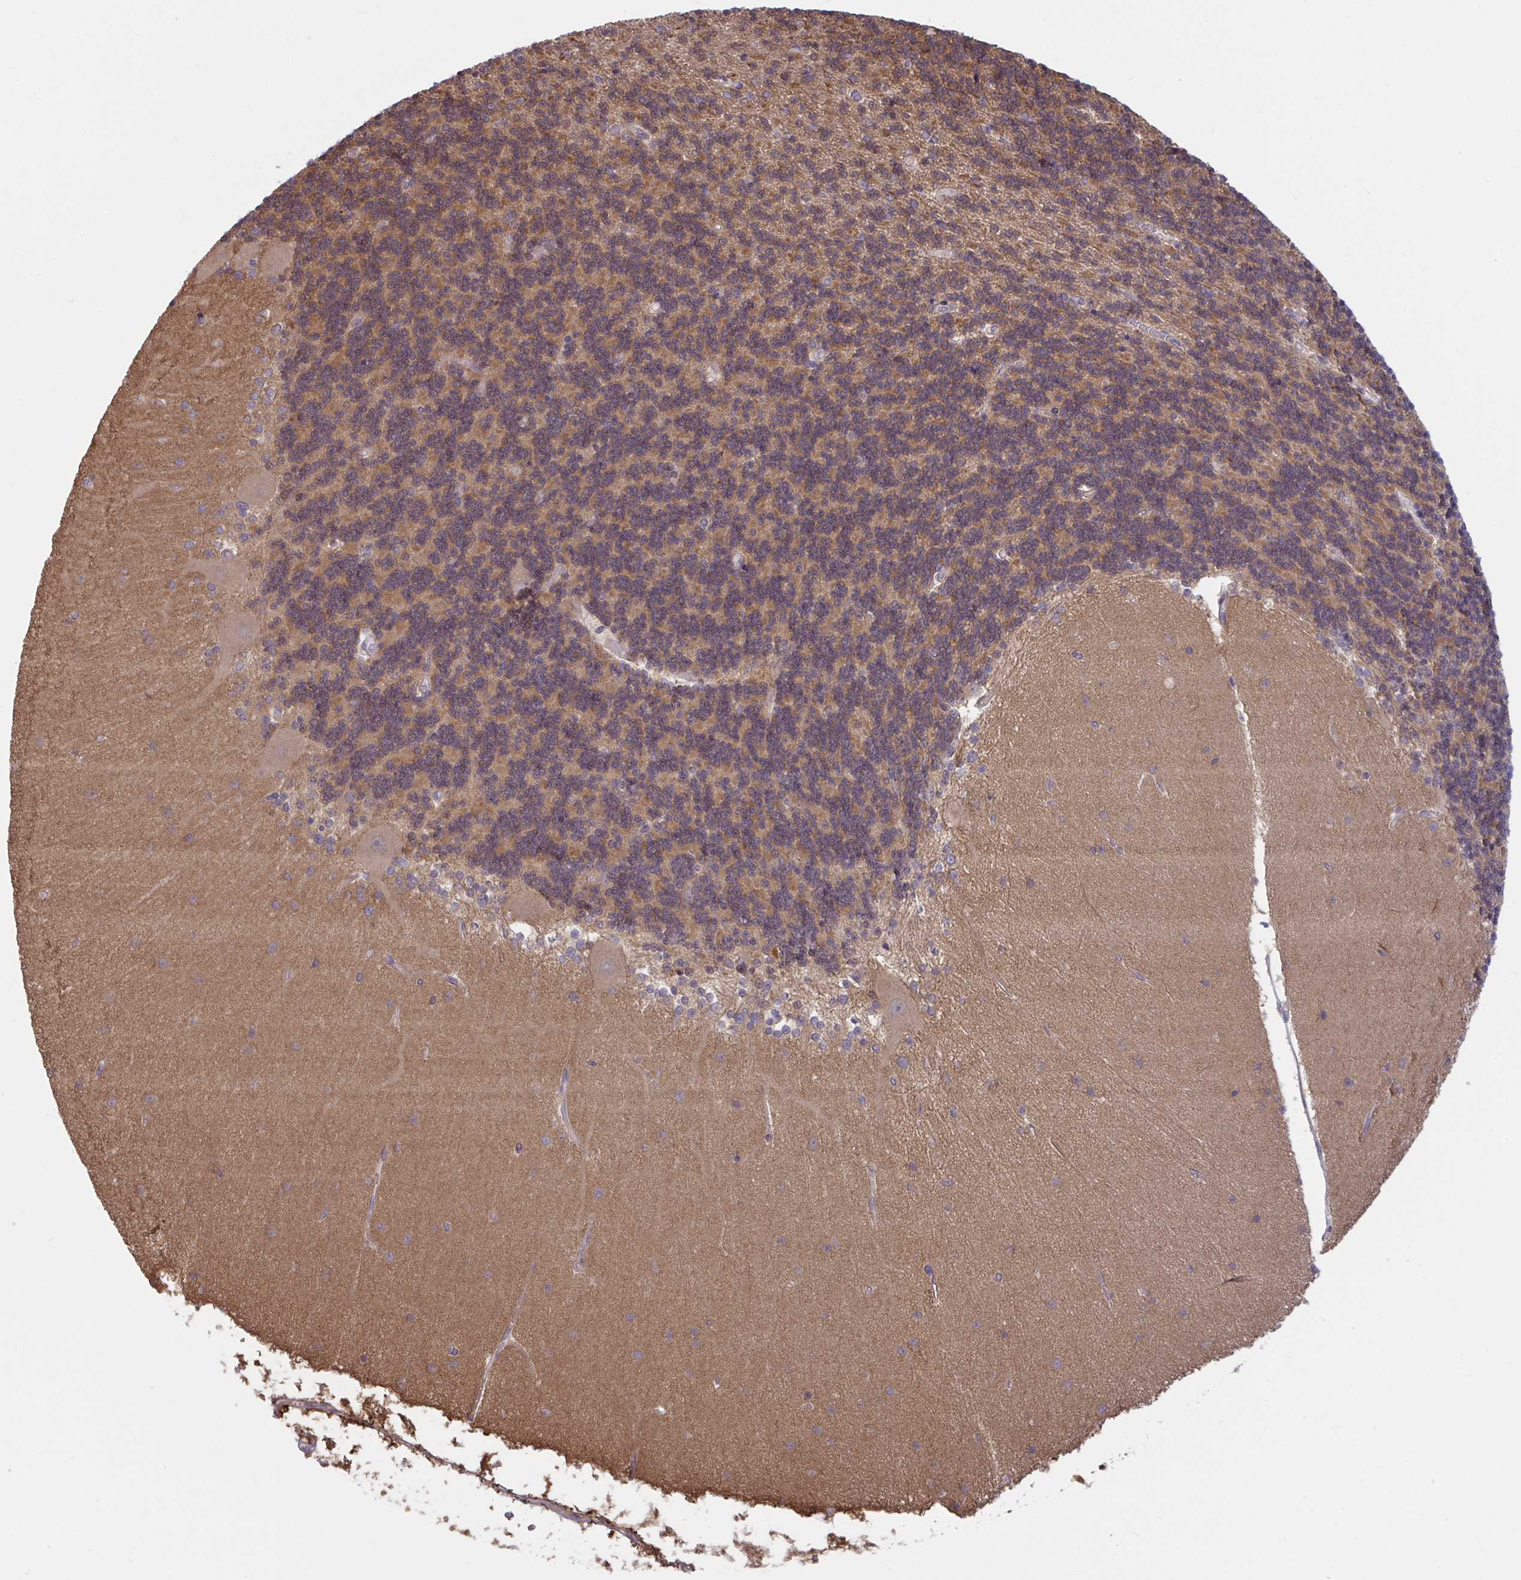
{"staining": {"intensity": "moderate", "quantity": "25%-75%", "location": "cytoplasmic/membranous"}, "tissue": "cerebellum", "cell_type": "Cells in granular layer", "image_type": "normal", "snomed": [{"axis": "morphology", "description": "Normal tissue, NOS"}, {"axis": "topography", "description": "Cerebellum"}], "caption": "Benign cerebellum was stained to show a protein in brown. There is medium levels of moderate cytoplasmic/membranous expression in about 25%-75% of cells in granular layer.", "gene": "LMNTD2", "patient": {"sex": "female", "age": 54}}